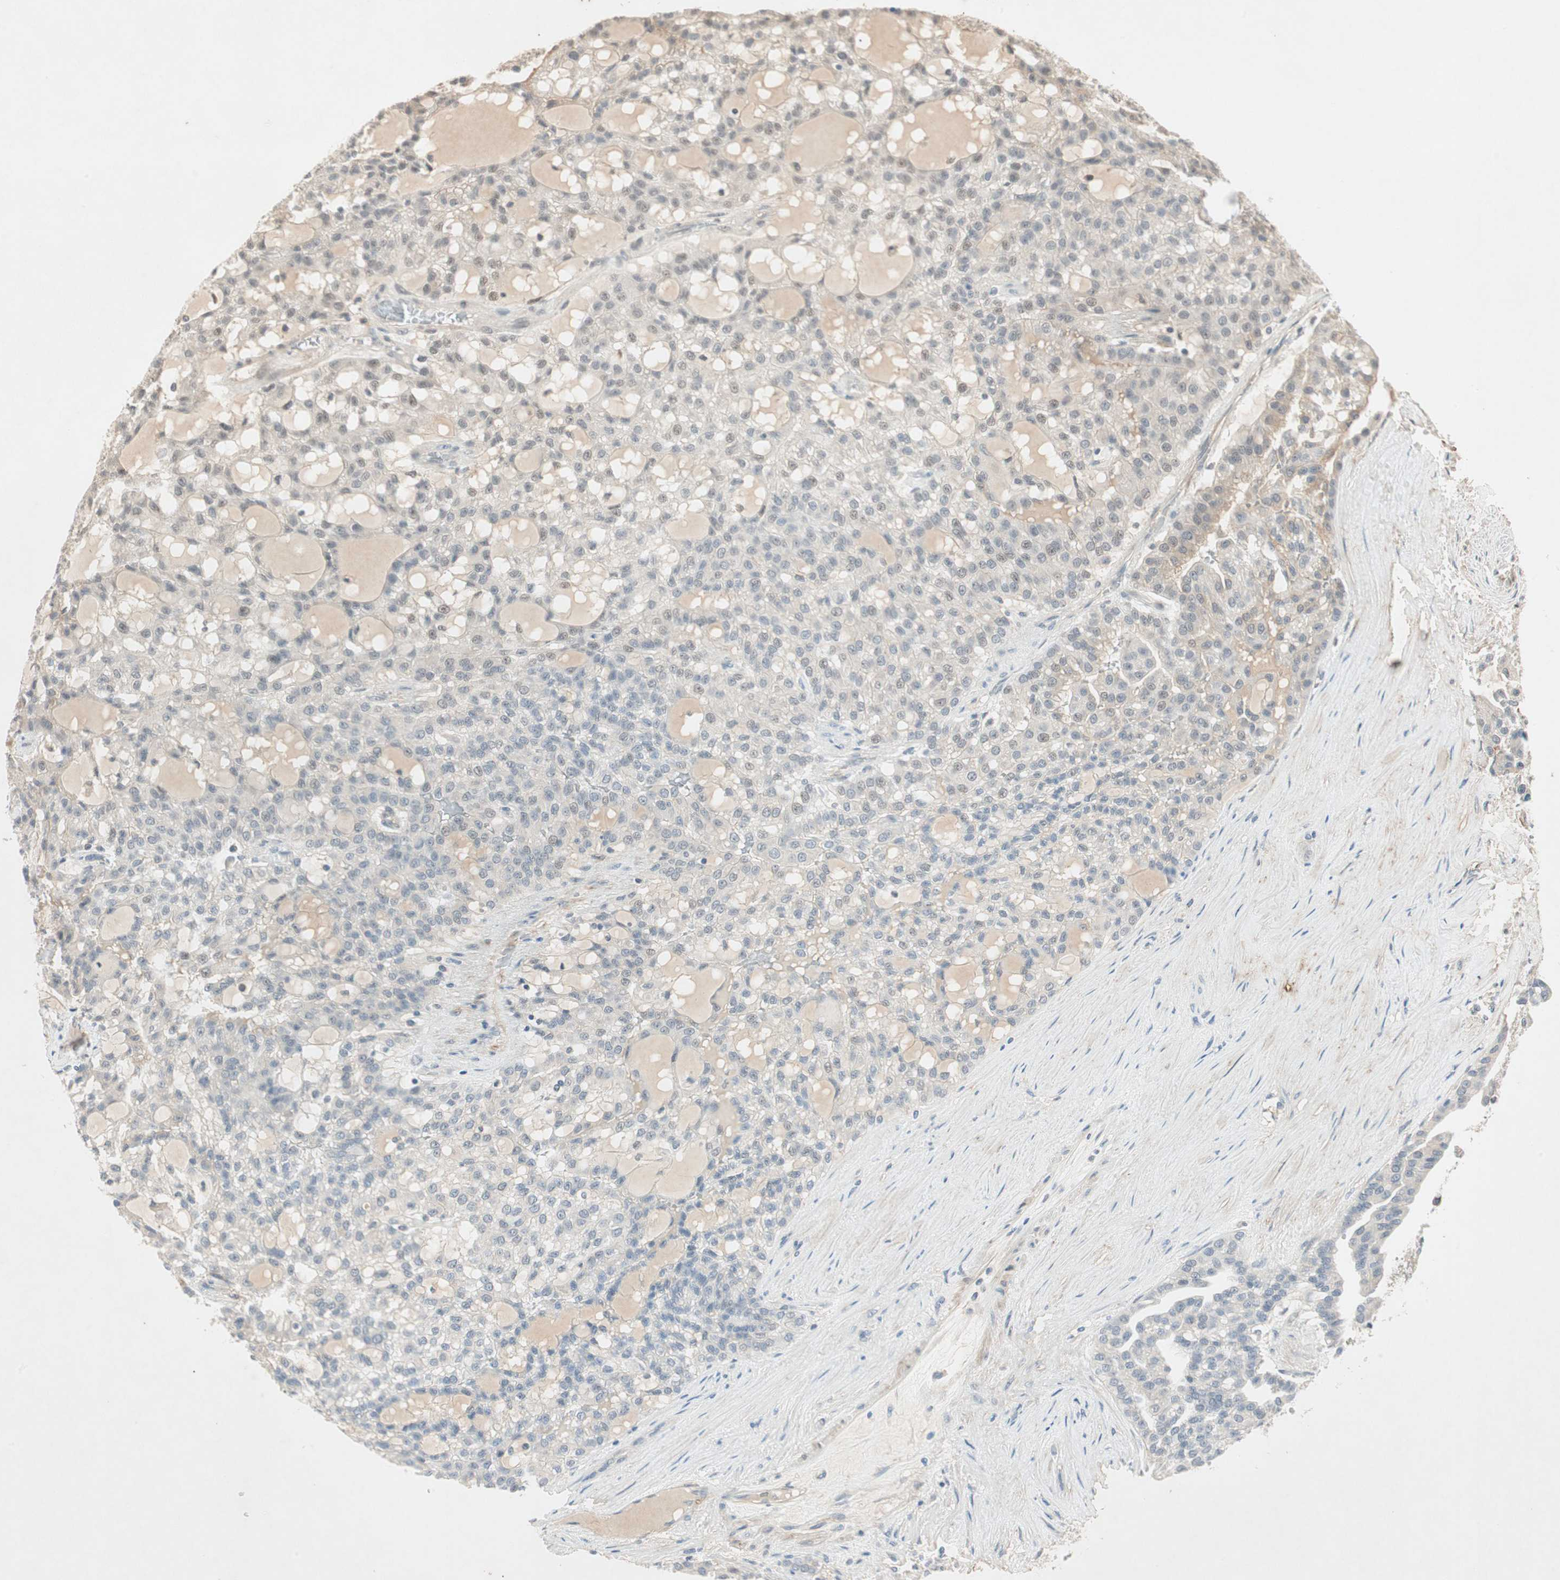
{"staining": {"intensity": "negative", "quantity": "none", "location": "none"}, "tissue": "renal cancer", "cell_type": "Tumor cells", "image_type": "cancer", "snomed": [{"axis": "morphology", "description": "Adenocarcinoma, NOS"}, {"axis": "topography", "description": "Kidney"}], "caption": "This micrograph is of renal cancer (adenocarcinoma) stained with IHC to label a protein in brown with the nuclei are counter-stained blue. There is no staining in tumor cells.", "gene": "RNGTT", "patient": {"sex": "male", "age": 63}}